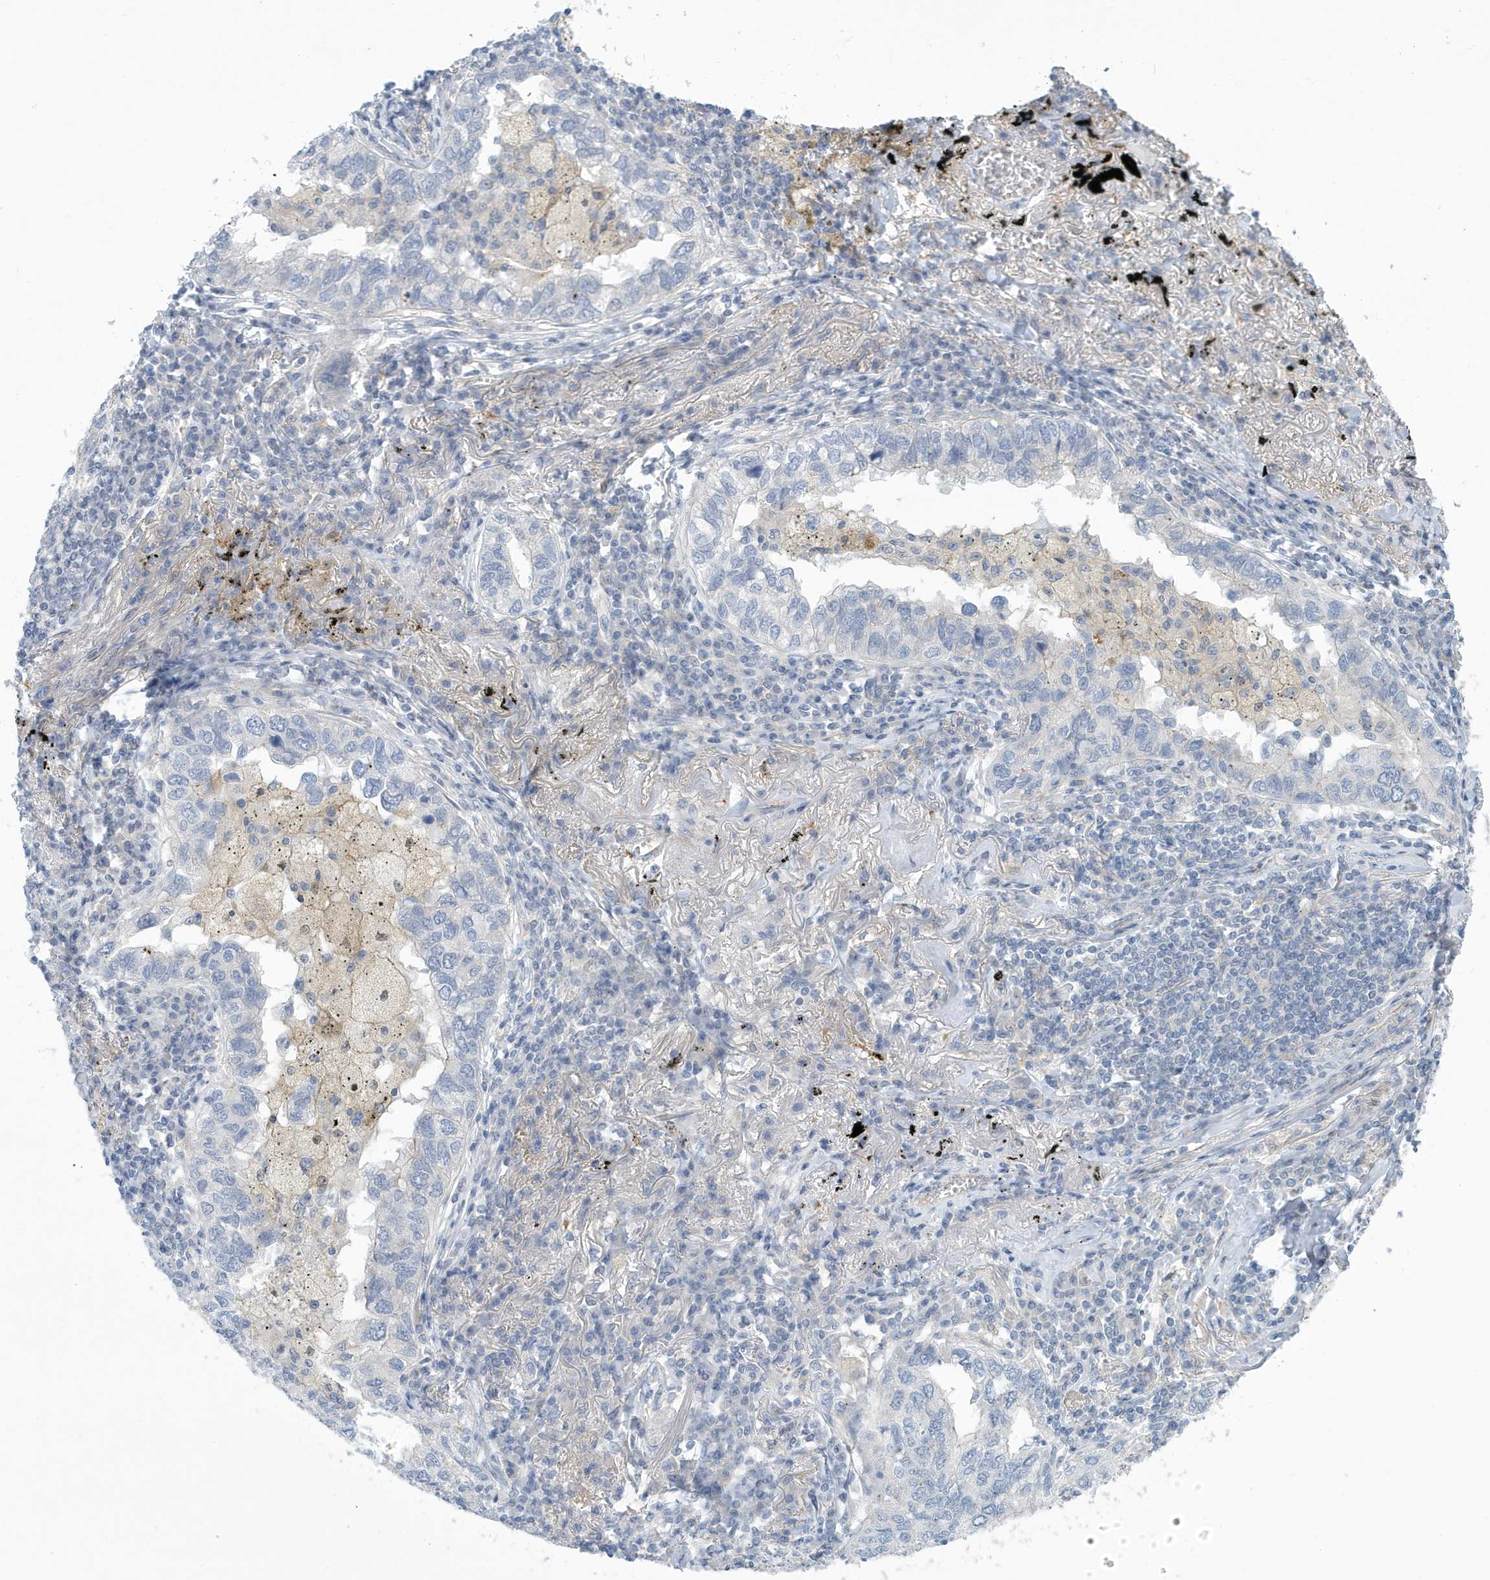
{"staining": {"intensity": "negative", "quantity": "none", "location": "none"}, "tissue": "lung cancer", "cell_type": "Tumor cells", "image_type": "cancer", "snomed": [{"axis": "morphology", "description": "Adenocarcinoma, NOS"}, {"axis": "topography", "description": "Lung"}], "caption": "This is a micrograph of immunohistochemistry (IHC) staining of lung cancer (adenocarcinoma), which shows no expression in tumor cells.", "gene": "VTA1", "patient": {"sex": "male", "age": 65}}